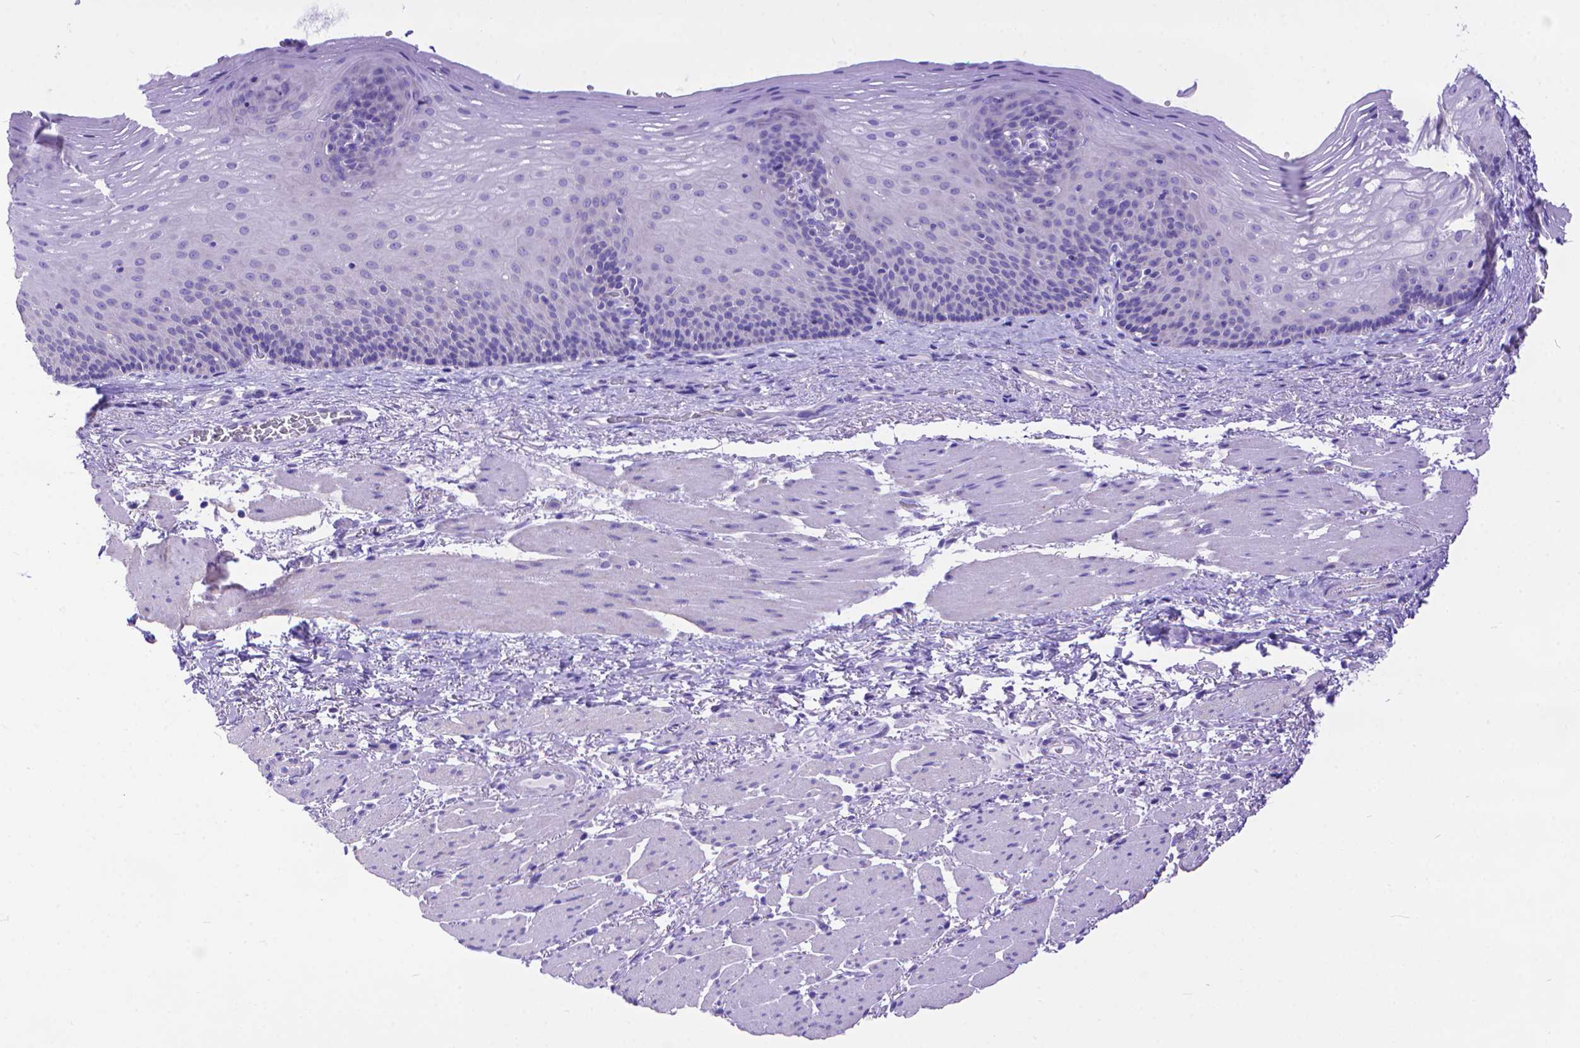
{"staining": {"intensity": "negative", "quantity": "none", "location": "none"}, "tissue": "esophagus", "cell_type": "Squamous epithelial cells", "image_type": "normal", "snomed": [{"axis": "morphology", "description": "Normal tissue, NOS"}, {"axis": "topography", "description": "Esophagus"}], "caption": "This is an immunohistochemistry photomicrograph of benign esophagus. There is no expression in squamous epithelial cells.", "gene": "DHRS2", "patient": {"sex": "male", "age": 76}}